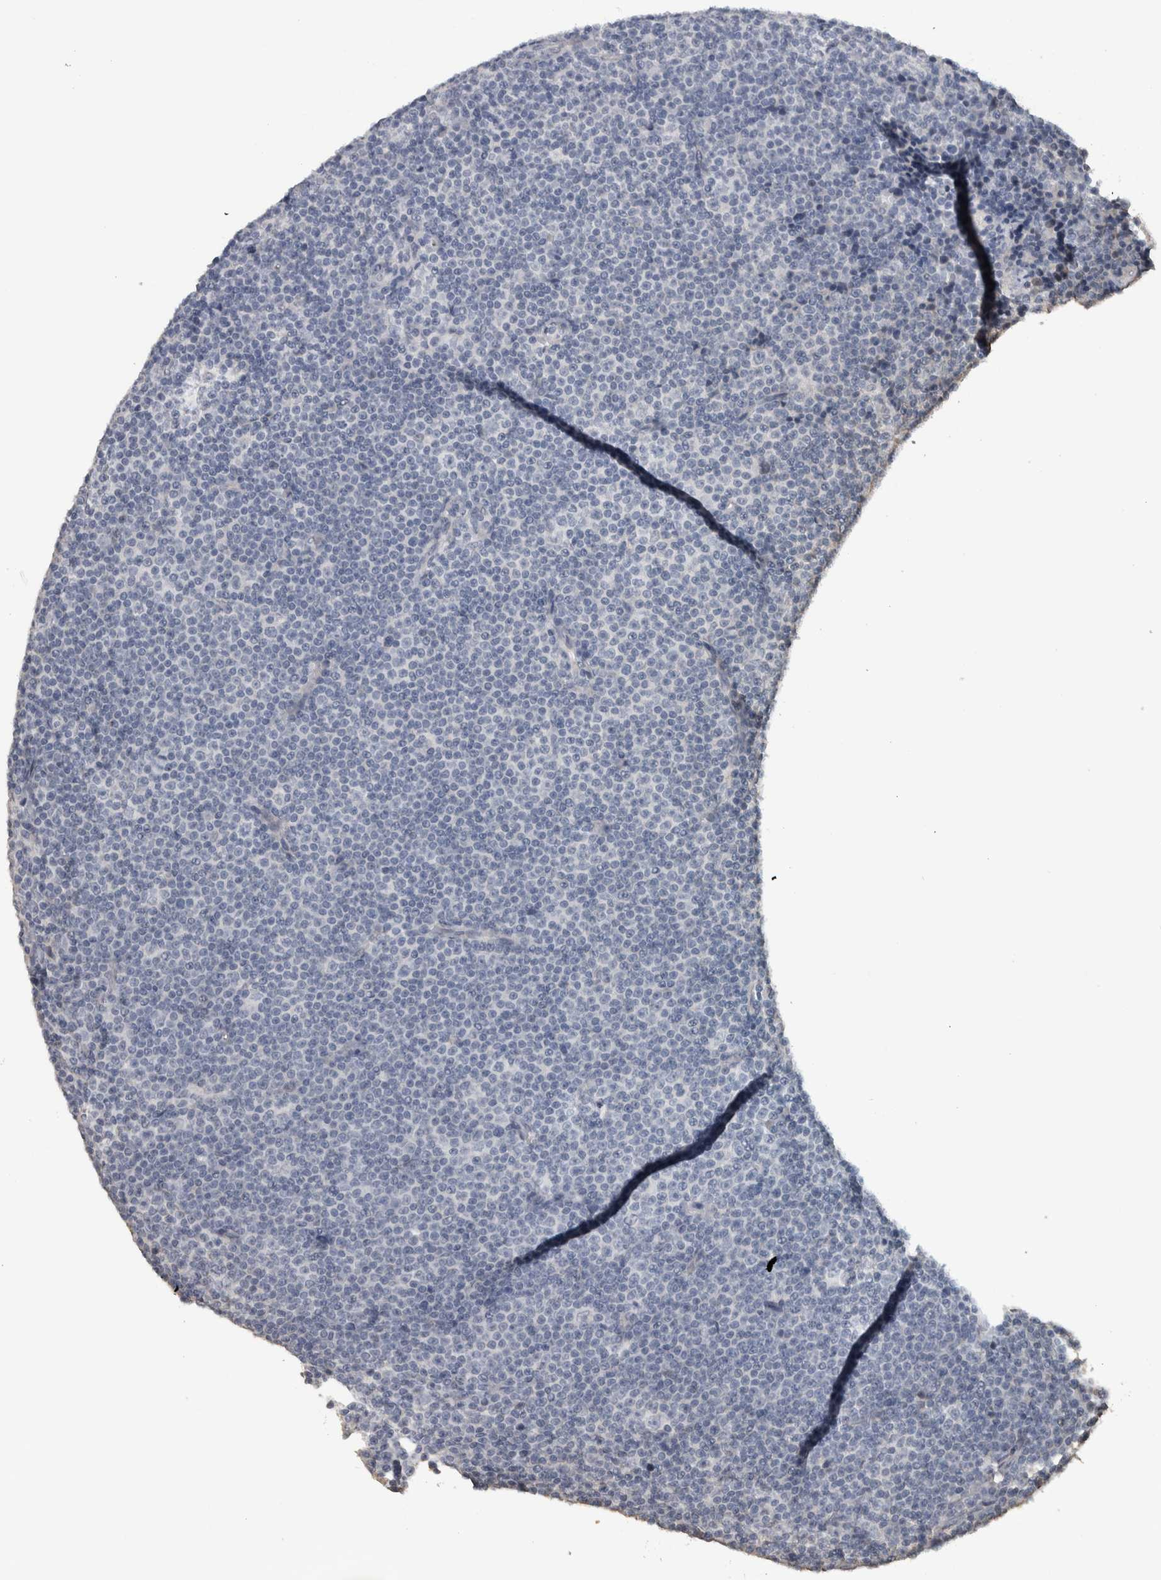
{"staining": {"intensity": "negative", "quantity": "none", "location": "none"}, "tissue": "lymphoma", "cell_type": "Tumor cells", "image_type": "cancer", "snomed": [{"axis": "morphology", "description": "Malignant lymphoma, non-Hodgkin's type, Low grade"}, {"axis": "topography", "description": "Lymph node"}], "caption": "IHC image of neoplastic tissue: low-grade malignant lymphoma, non-Hodgkin's type stained with DAB (3,3'-diaminobenzidine) reveals no significant protein expression in tumor cells.", "gene": "NECAB1", "patient": {"sex": "female", "age": 67}}